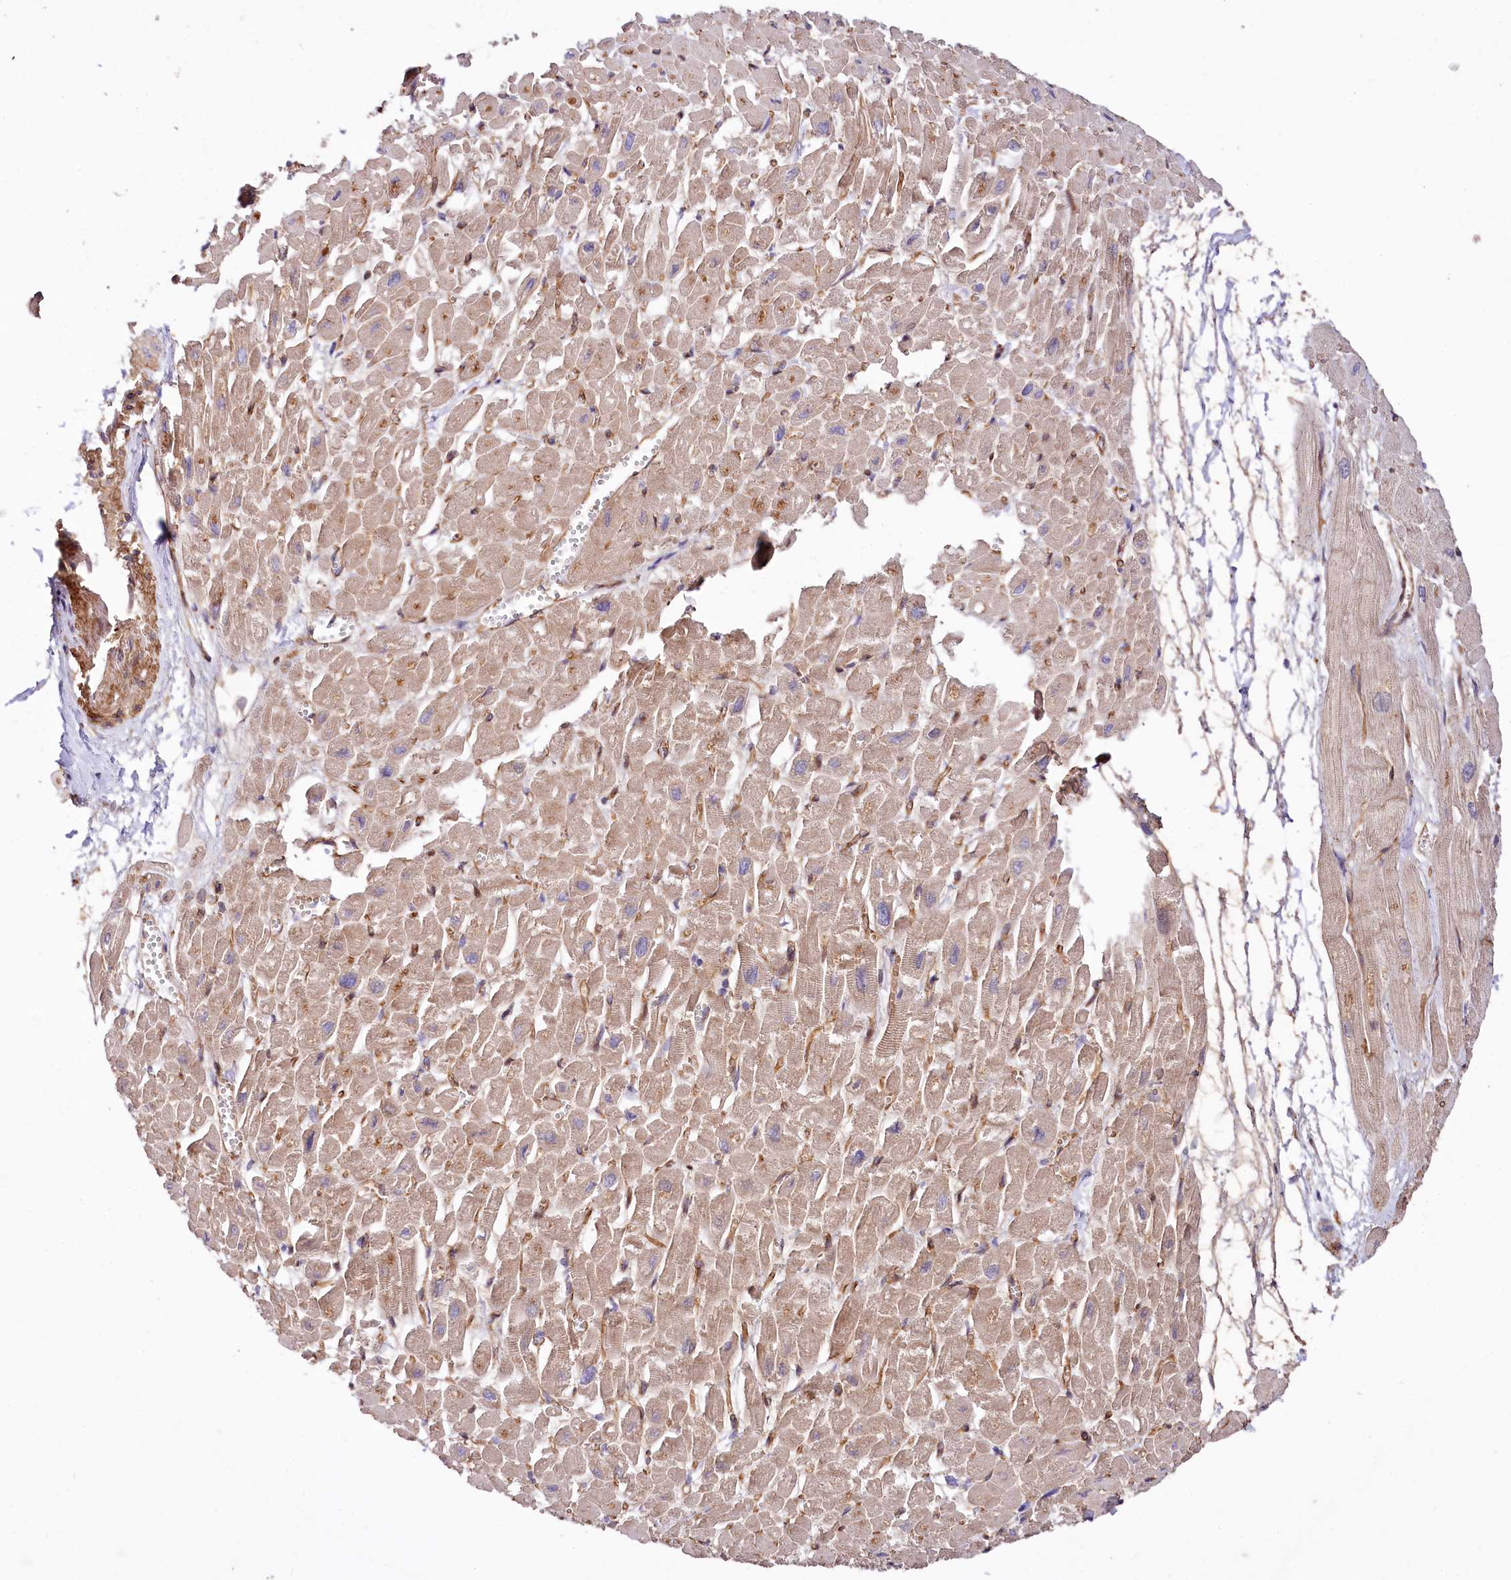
{"staining": {"intensity": "moderate", "quantity": "25%-75%", "location": "cytoplasmic/membranous"}, "tissue": "heart muscle", "cell_type": "Cardiomyocytes", "image_type": "normal", "snomed": [{"axis": "morphology", "description": "Normal tissue, NOS"}, {"axis": "topography", "description": "Heart"}], "caption": "The immunohistochemical stain highlights moderate cytoplasmic/membranous expression in cardiomyocytes of benign heart muscle. Nuclei are stained in blue.", "gene": "SPATS2", "patient": {"sex": "male", "age": 54}}